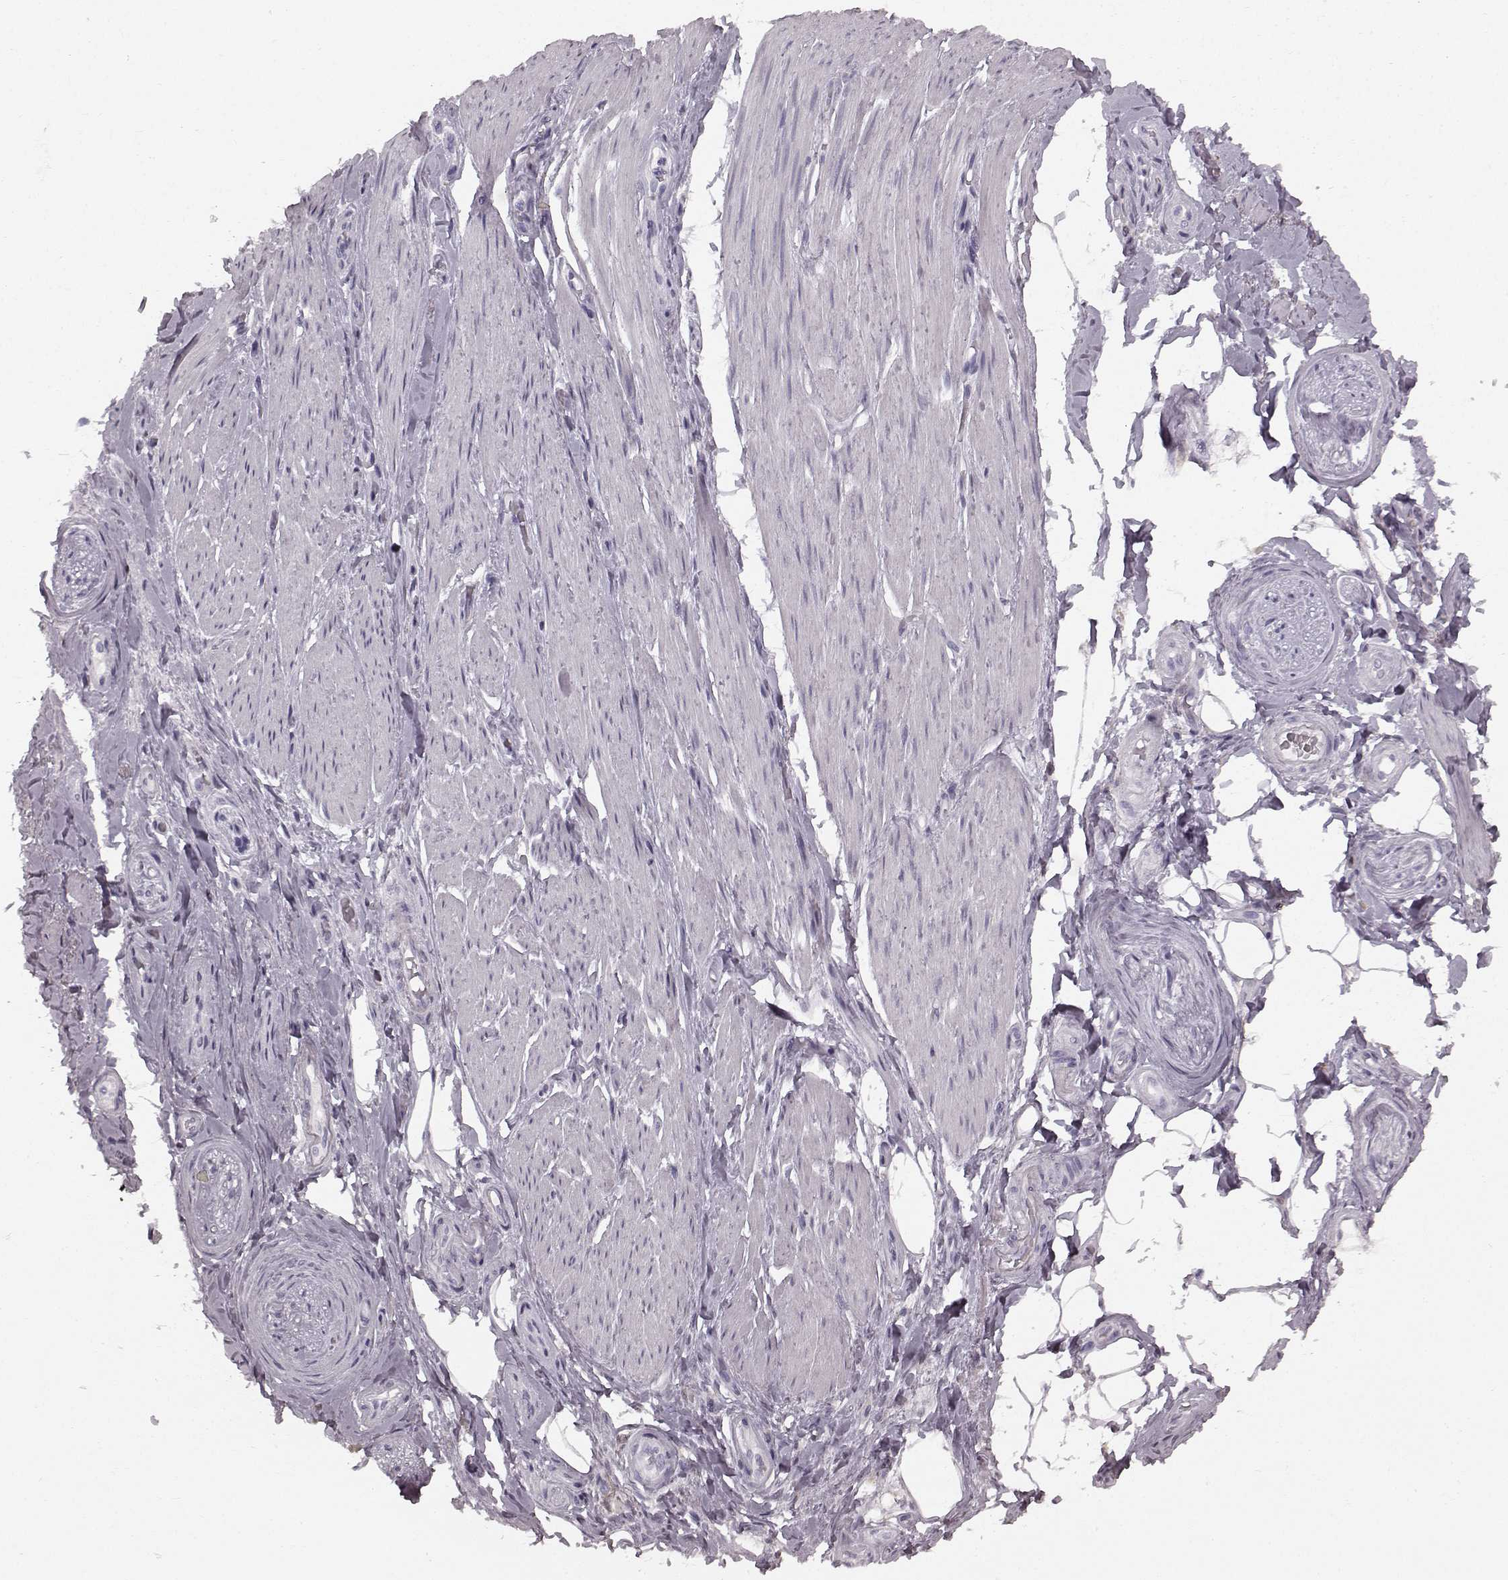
{"staining": {"intensity": "negative", "quantity": "none", "location": "none"}, "tissue": "skeletal muscle", "cell_type": "Myocytes", "image_type": "normal", "snomed": [{"axis": "morphology", "description": "Normal tissue, NOS"}, {"axis": "topography", "description": "Skeletal muscle"}, {"axis": "topography", "description": "Anal"}, {"axis": "topography", "description": "Peripheral nerve tissue"}], "caption": "The IHC histopathology image has no significant expression in myocytes of skeletal muscle. (Brightfield microscopy of DAB IHC at high magnification).", "gene": "TMPRSS15", "patient": {"sex": "male", "age": 53}}